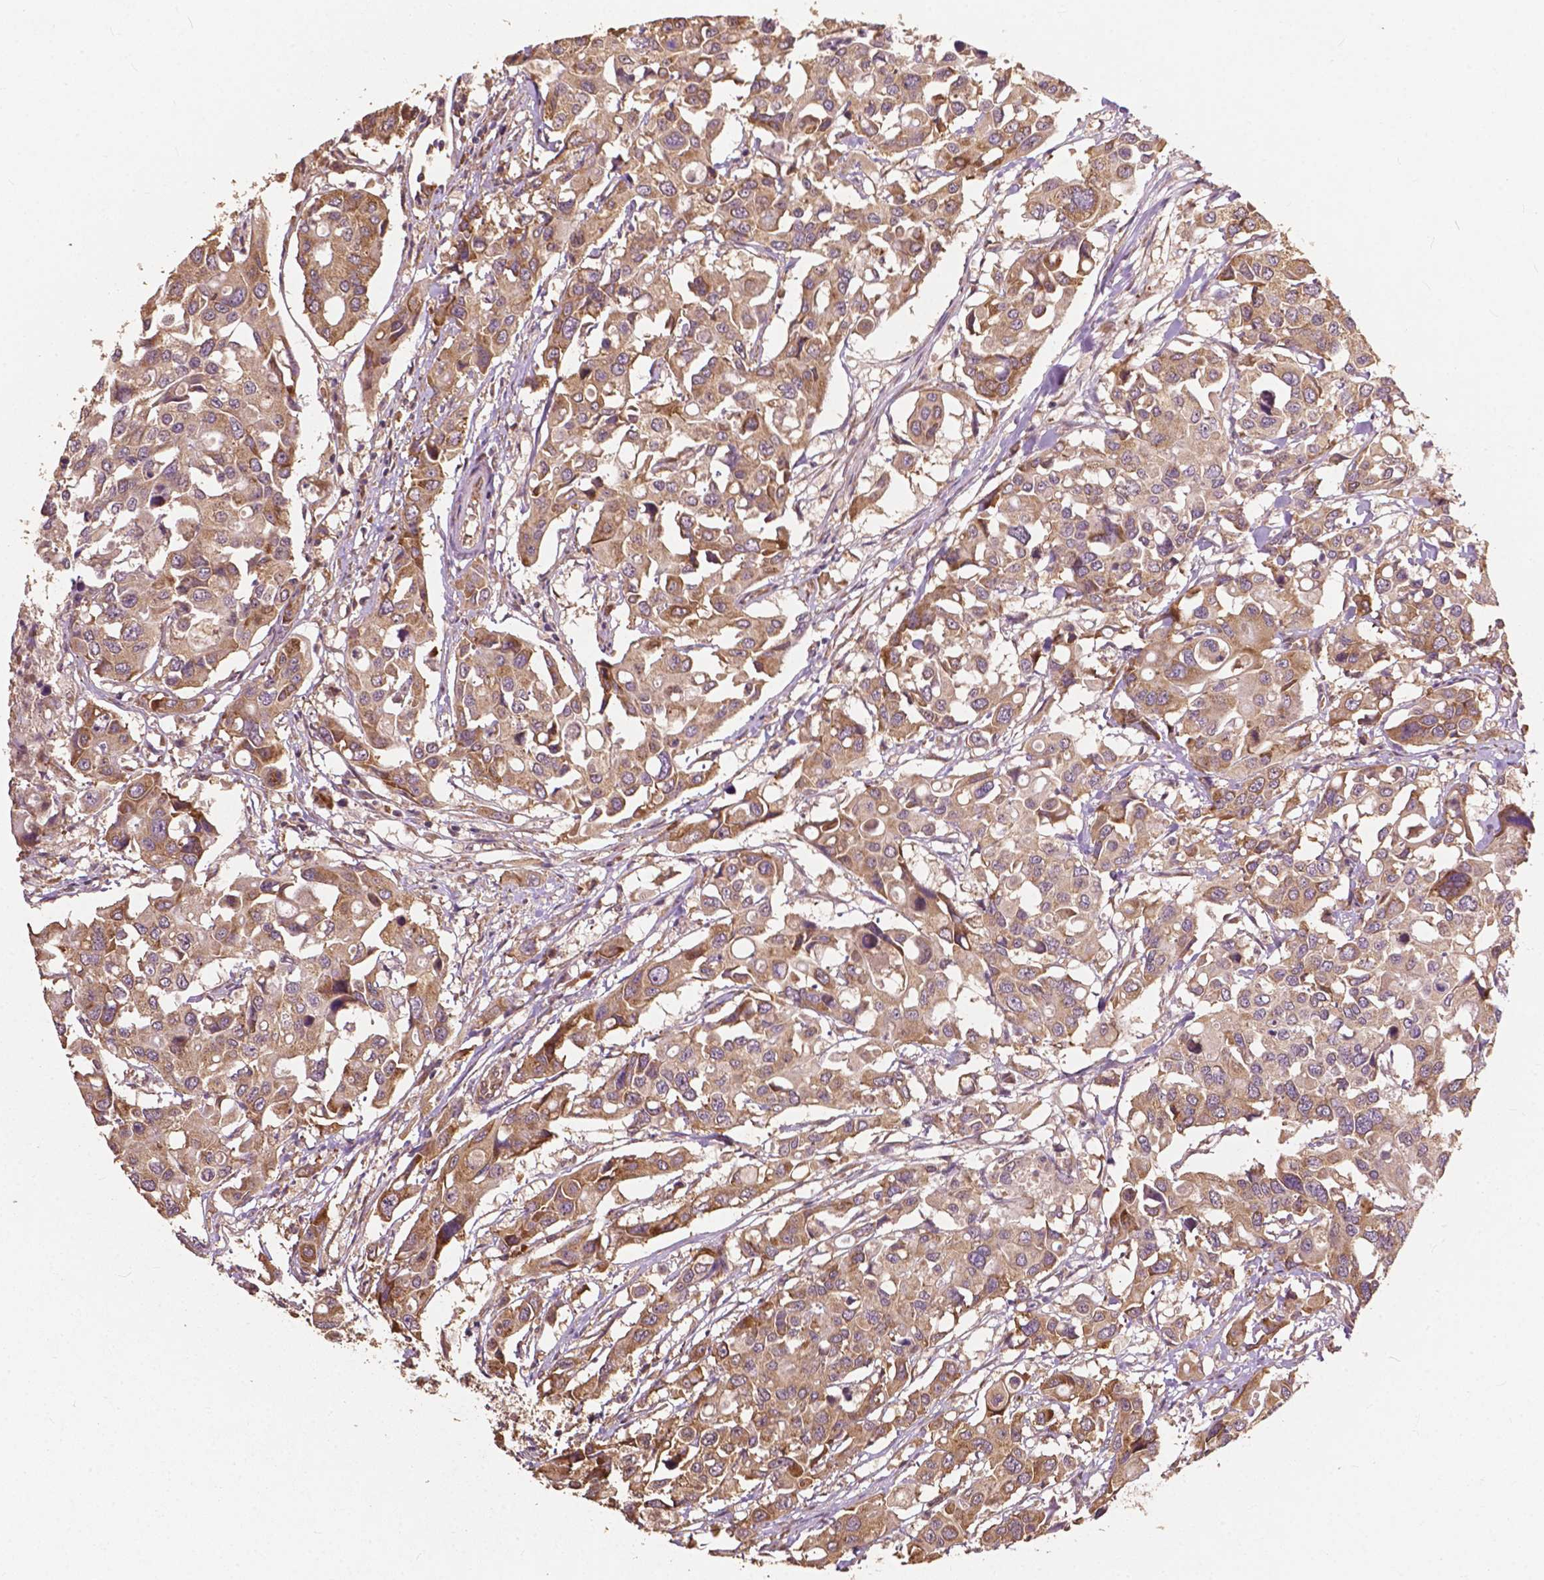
{"staining": {"intensity": "moderate", "quantity": ">75%", "location": "cytoplasmic/membranous"}, "tissue": "colorectal cancer", "cell_type": "Tumor cells", "image_type": "cancer", "snomed": [{"axis": "morphology", "description": "Adenocarcinoma, NOS"}, {"axis": "topography", "description": "Colon"}], "caption": "The image demonstrates immunohistochemical staining of adenocarcinoma (colorectal). There is moderate cytoplasmic/membranous expression is appreciated in approximately >75% of tumor cells.", "gene": "G3BP1", "patient": {"sex": "male", "age": 77}}